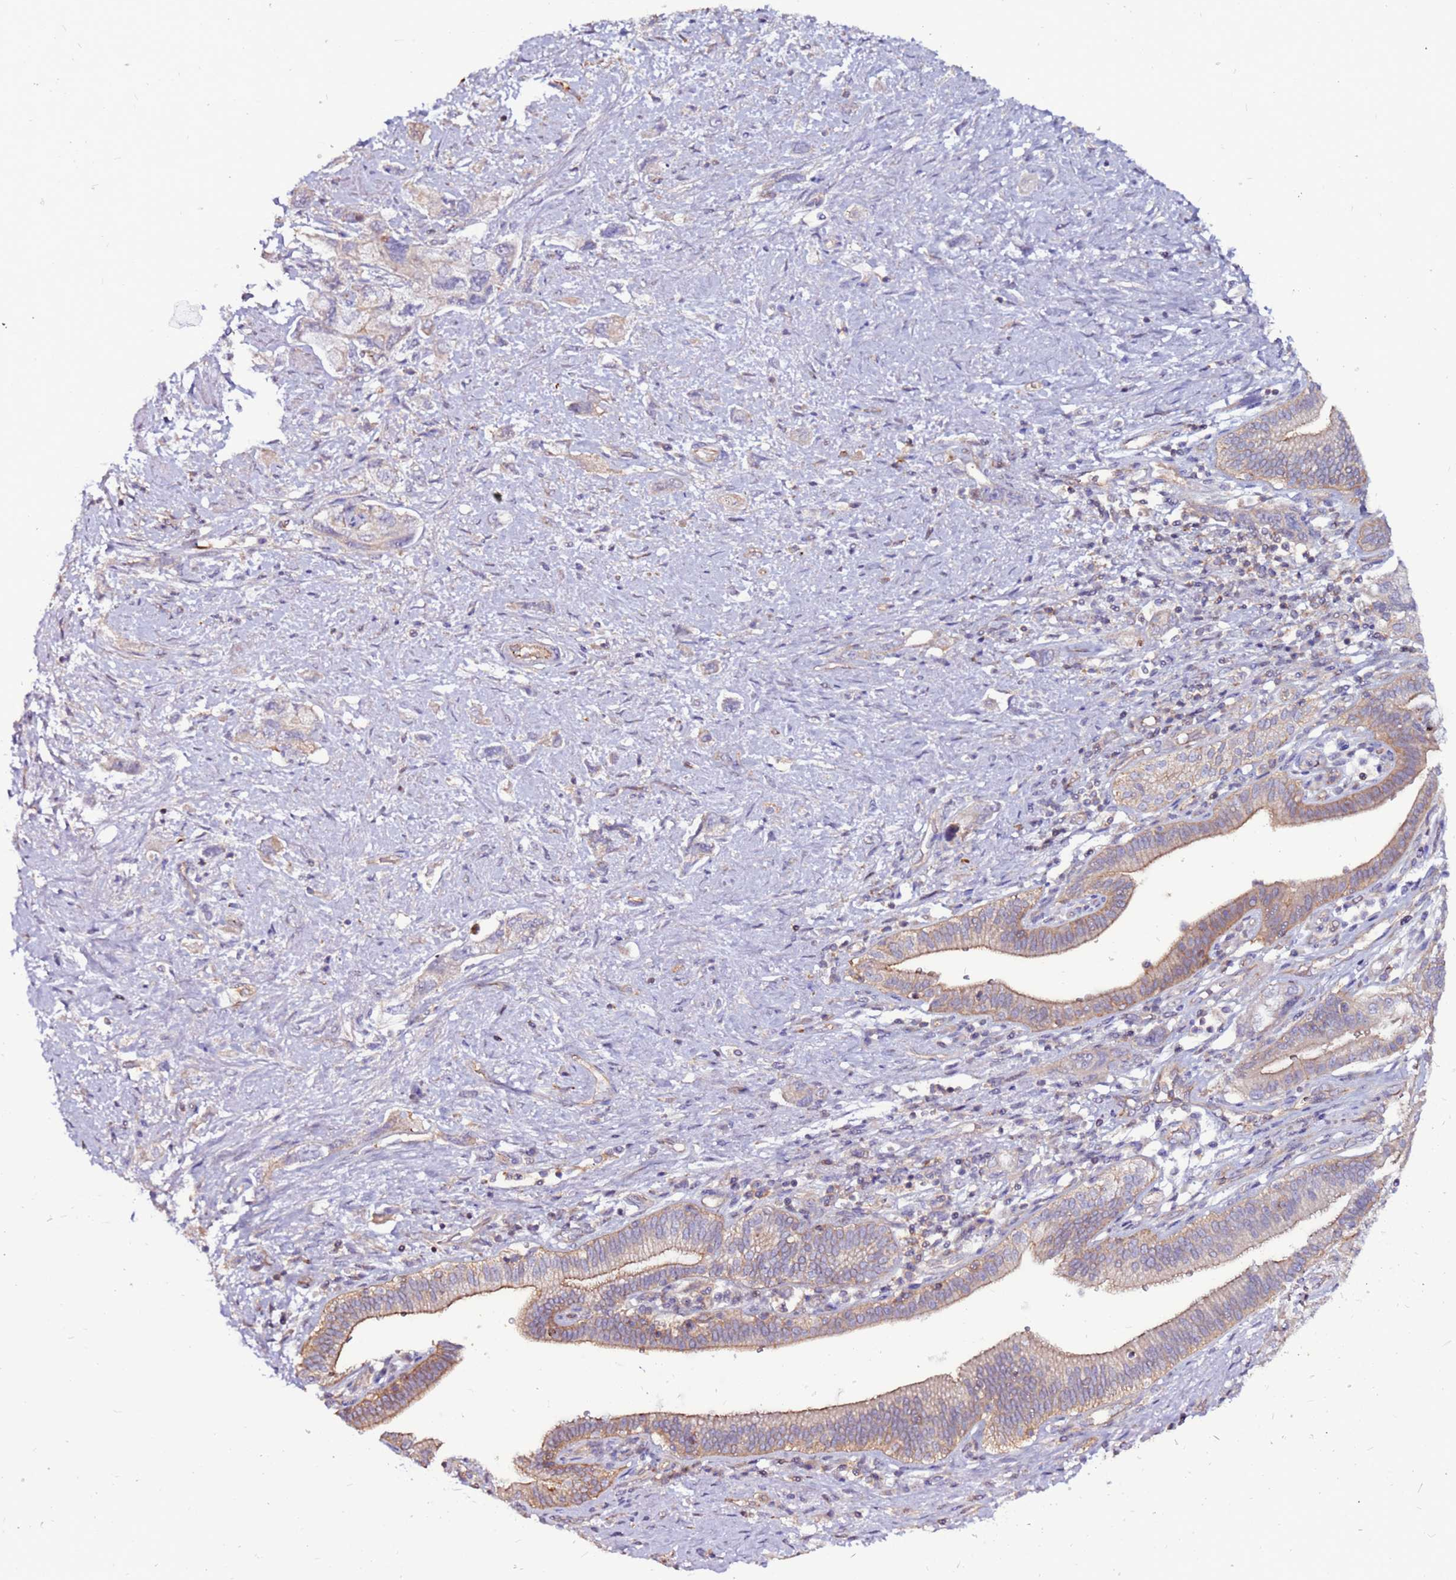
{"staining": {"intensity": "moderate", "quantity": "25%-75%", "location": "cytoplasmic/membranous"}, "tissue": "pancreatic cancer", "cell_type": "Tumor cells", "image_type": "cancer", "snomed": [{"axis": "morphology", "description": "Adenocarcinoma, NOS"}, {"axis": "topography", "description": "Pancreas"}], "caption": "Immunohistochemical staining of pancreatic adenocarcinoma reveals moderate cytoplasmic/membranous protein expression in about 25%-75% of tumor cells. Nuclei are stained in blue.", "gene": "NRN1L", "patient": {"sex": "female", "age": 73}}